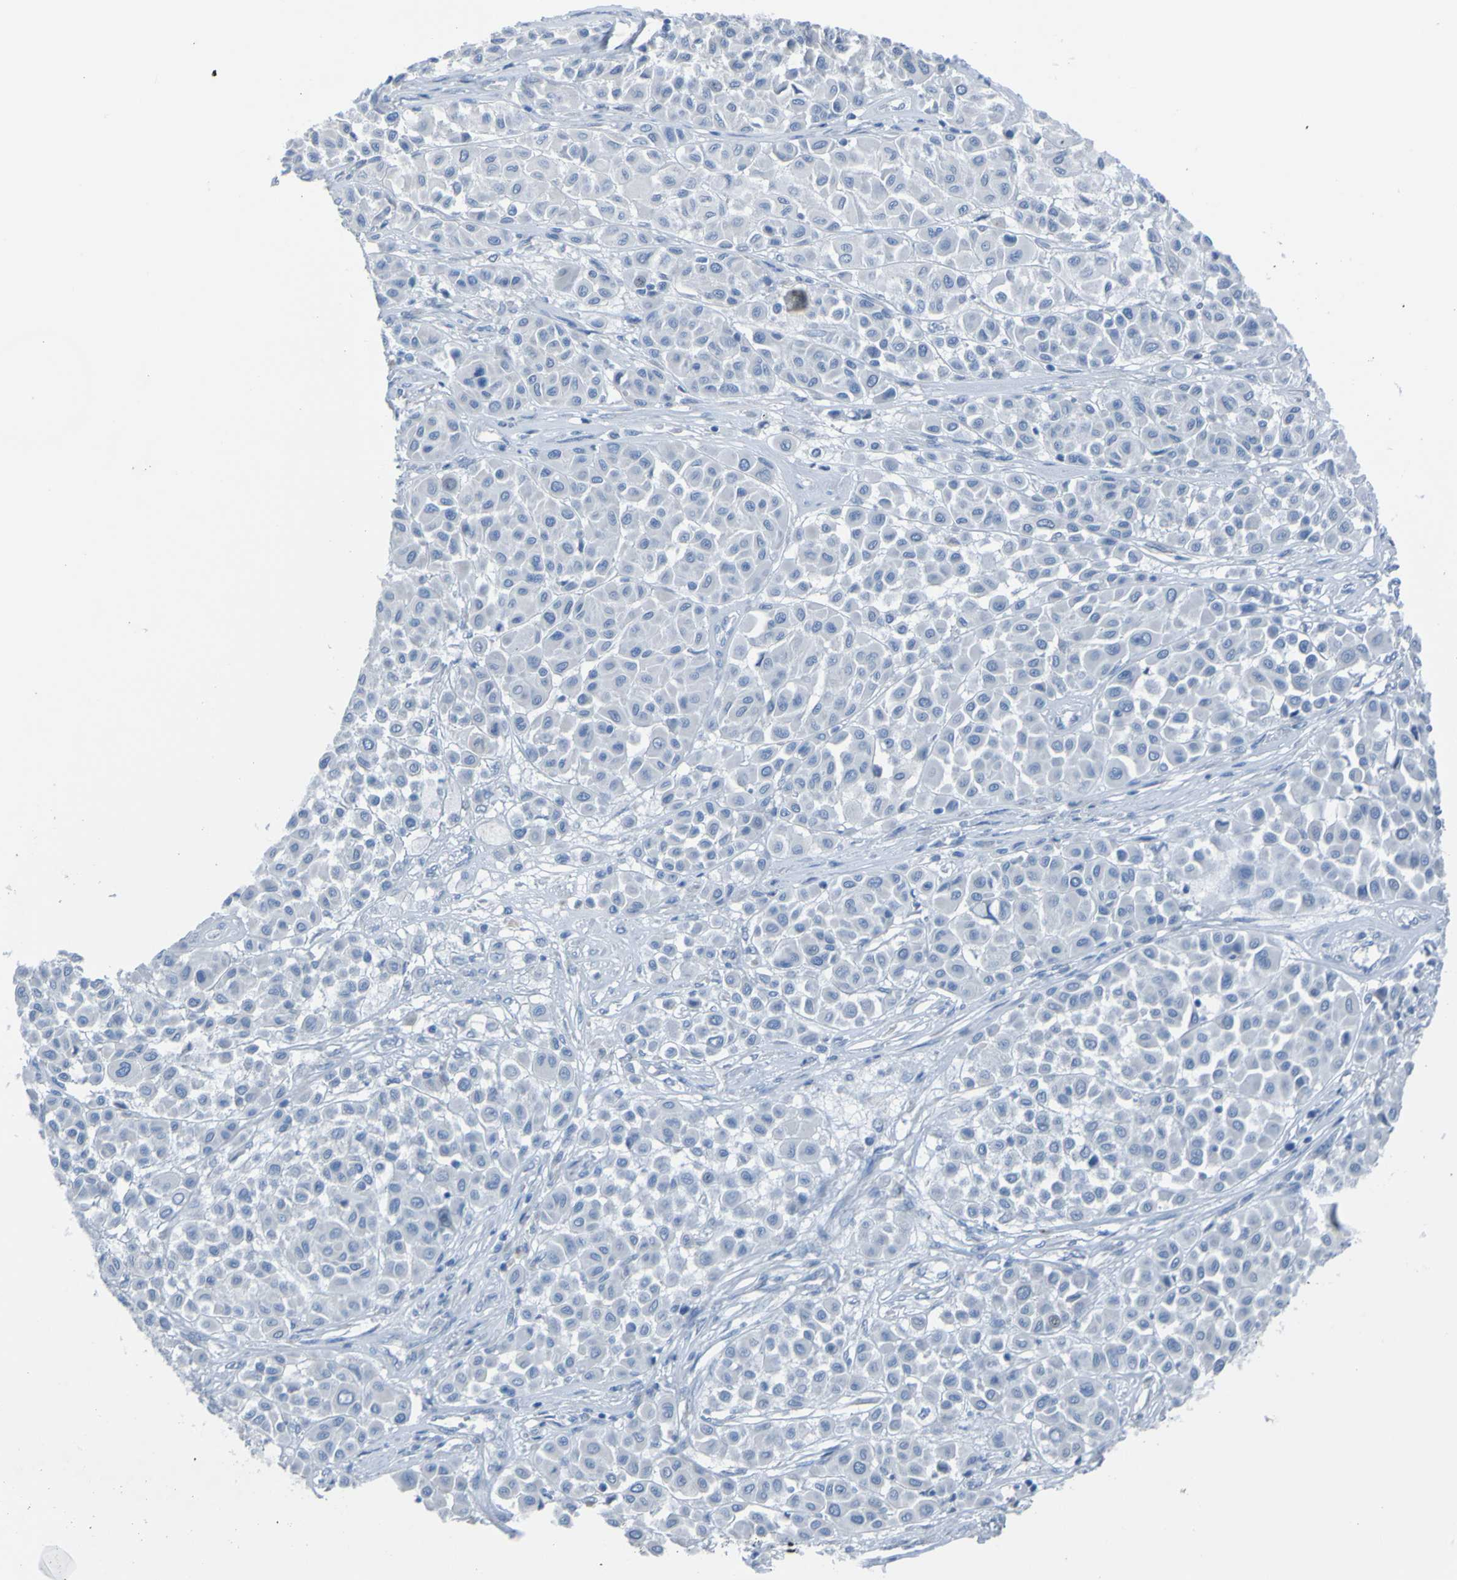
{"staining": {"intensity": "negative", "quantity": "none", "location": "none"}, "tissue": "melanoma", "cell_type": "Tumor cells", "image_type": "cancer", "snomed": [{"axis": "morphology", "description": "Malignant melanoma, Metastatic site"}, {"axis": "topography", "description": "Soft tissue"}], "caption": "The image reveals no significant positivity in tumor cells of malignant melanoma (metastatic site).", "gene": "ACMSD", "patient": {"sex": "male", "age": 41}}